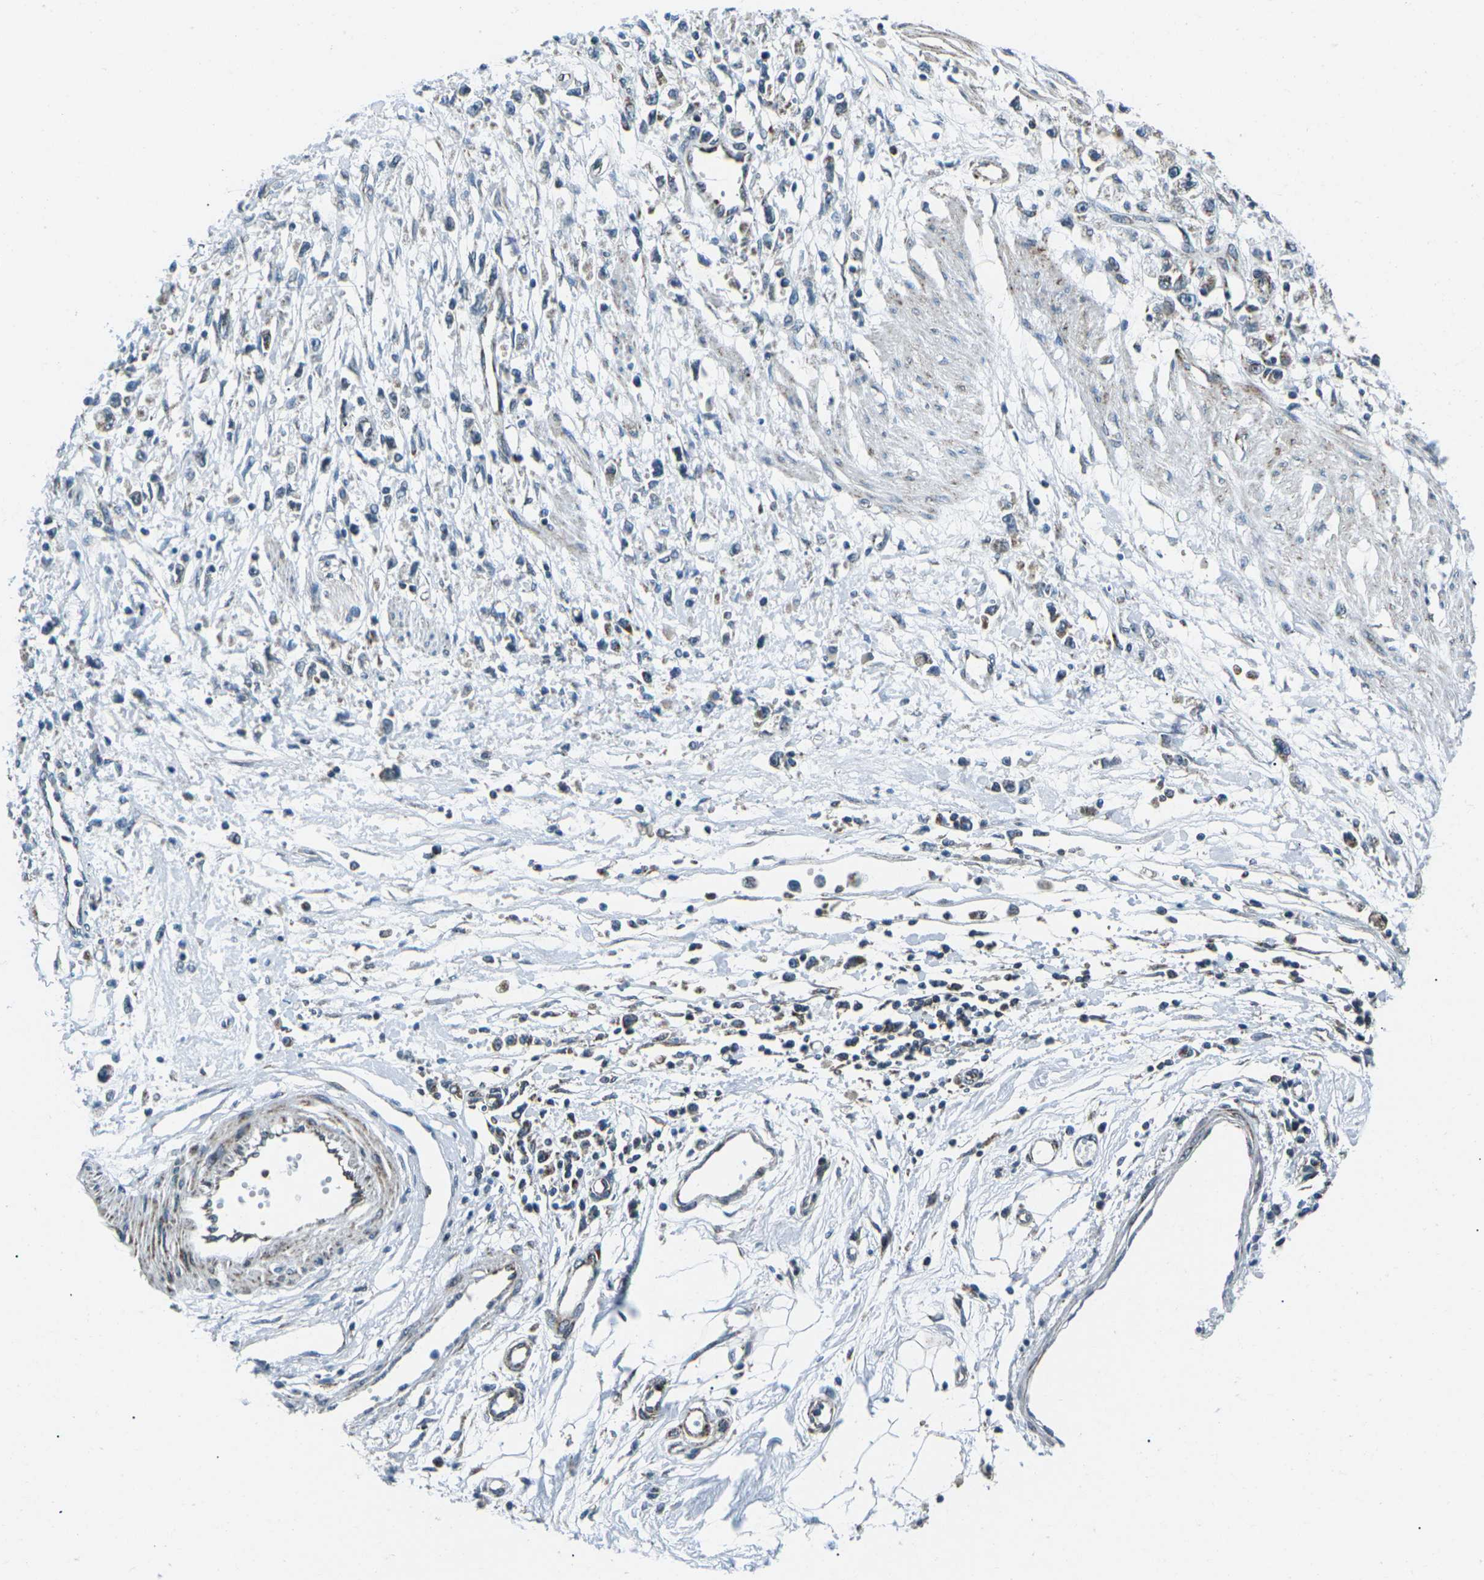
{"staining": {"intensity": "weak", "quantity": "<25%", "location": "cytoplasmic/membranous"}, "tissue": "stomach cancer", "cell_type": "Tumor cells", "image_type": "cancer", "snomed": [{"axis": "morphology", "description": "Adenocarcinoma, NOS"}, {"axis": "topography", "description": "Stomach"}], "caption": "Immunohistochemical staining of human adenocarcinoma (stomach) exhibits no significant staining in tumor cells. (DAB (3,3'-diaminobenzidine) immunohistochemistry visualized using brightfield microscopy, high magnification).", "gene": "RFESD", "patient": {"sex": "female", "age": 59}}